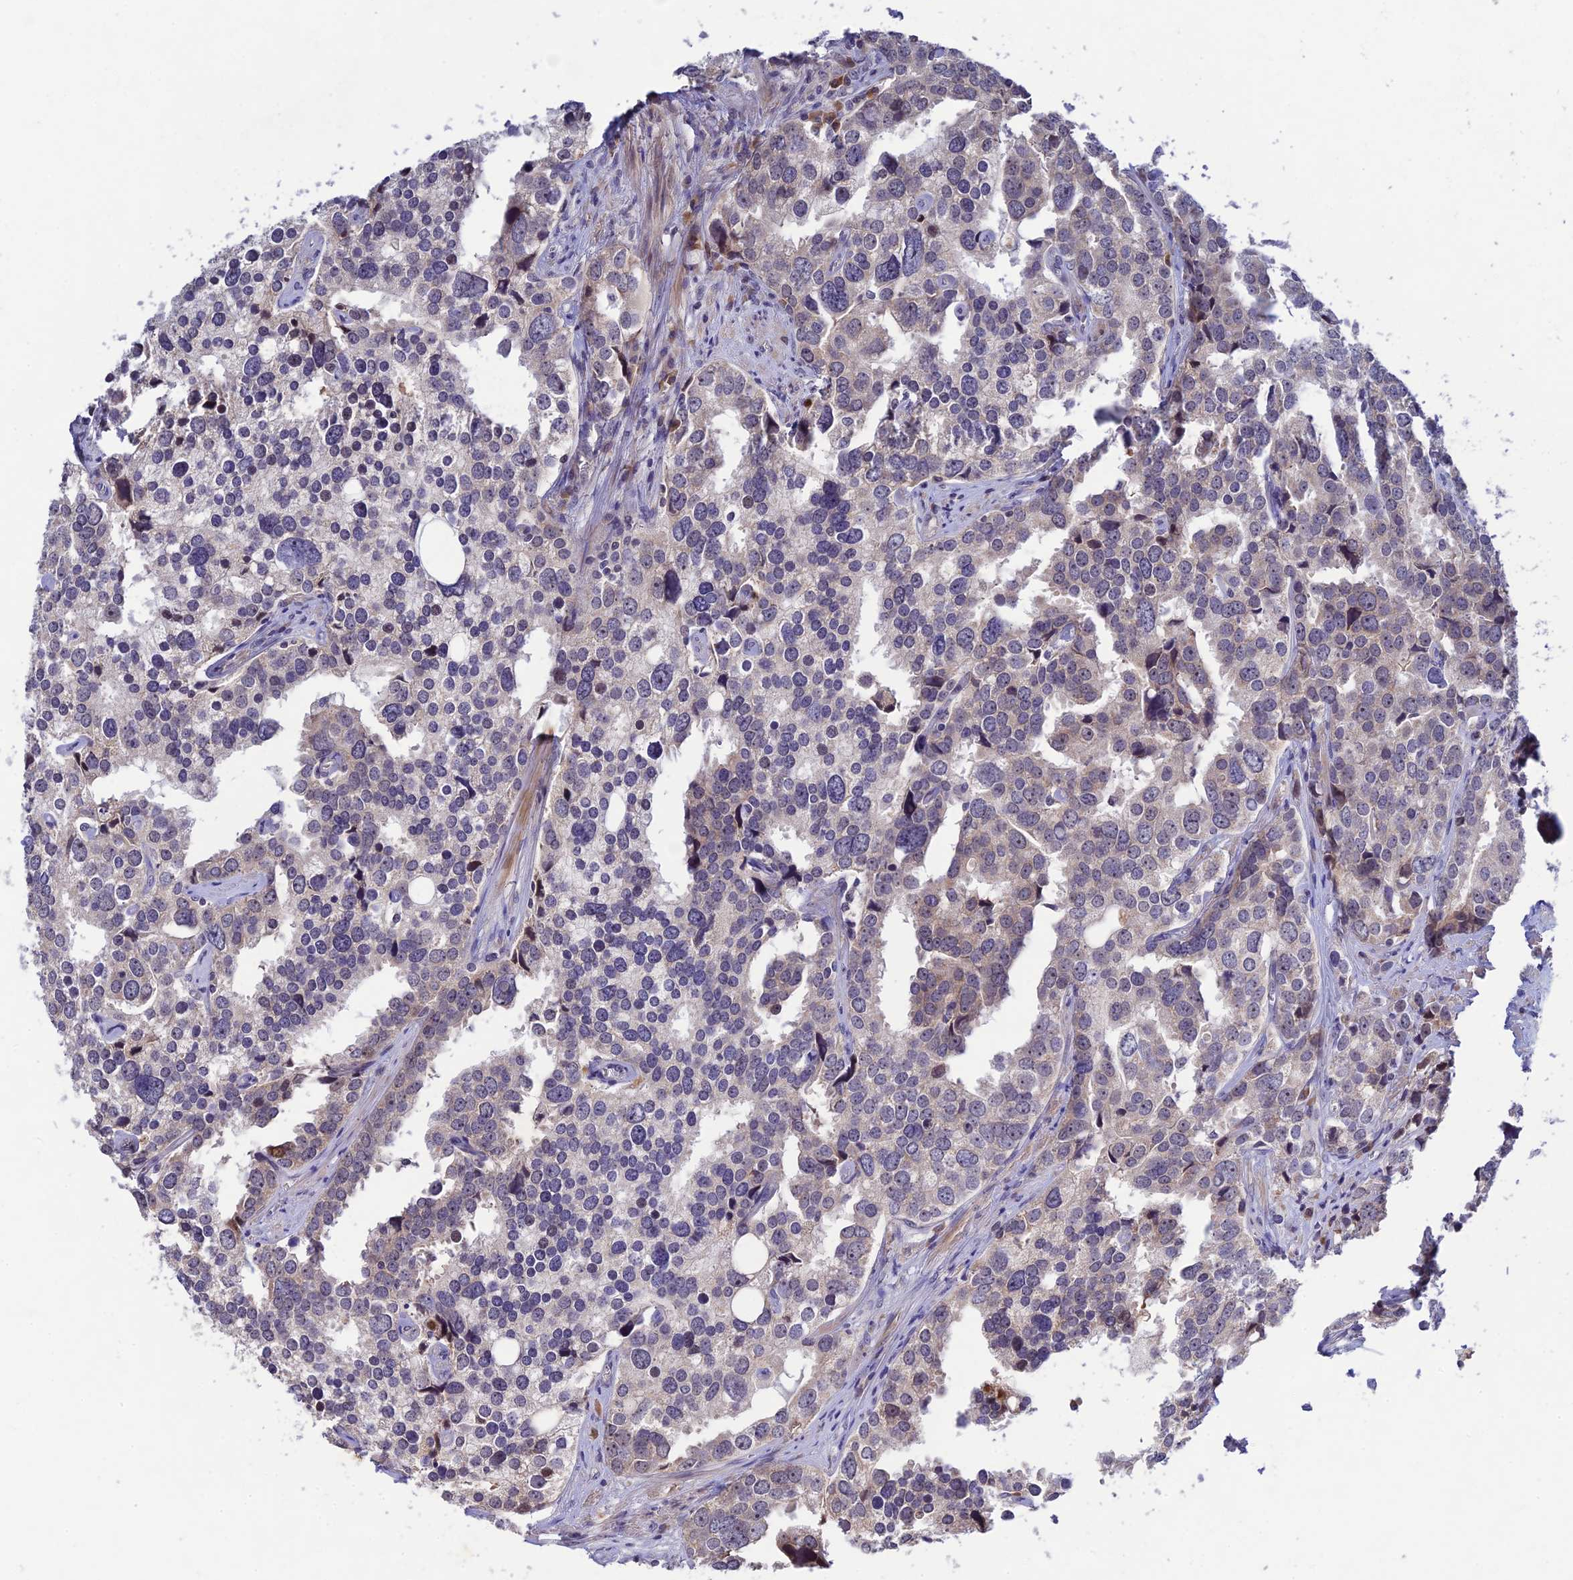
{"staining": {"intensity": "weak", "quantity": "<25%", "location": "cytoplasmic/membranous"}, "tissue": "prostate cancer", "cell_type": "Tumor cells", "image_type": "cancer", "snomed": [{"axis": "morphology", "description": "Adenocarcinoma, High grade"}, {"axis": "topography", "description": "Prostate"}], "caption": "Prostate cancer stained for a protein using immunohistochemistry exhibits no staining tumor cells.", "gene": "CHST5", "patient": {"sex": "male", "age": 71}}